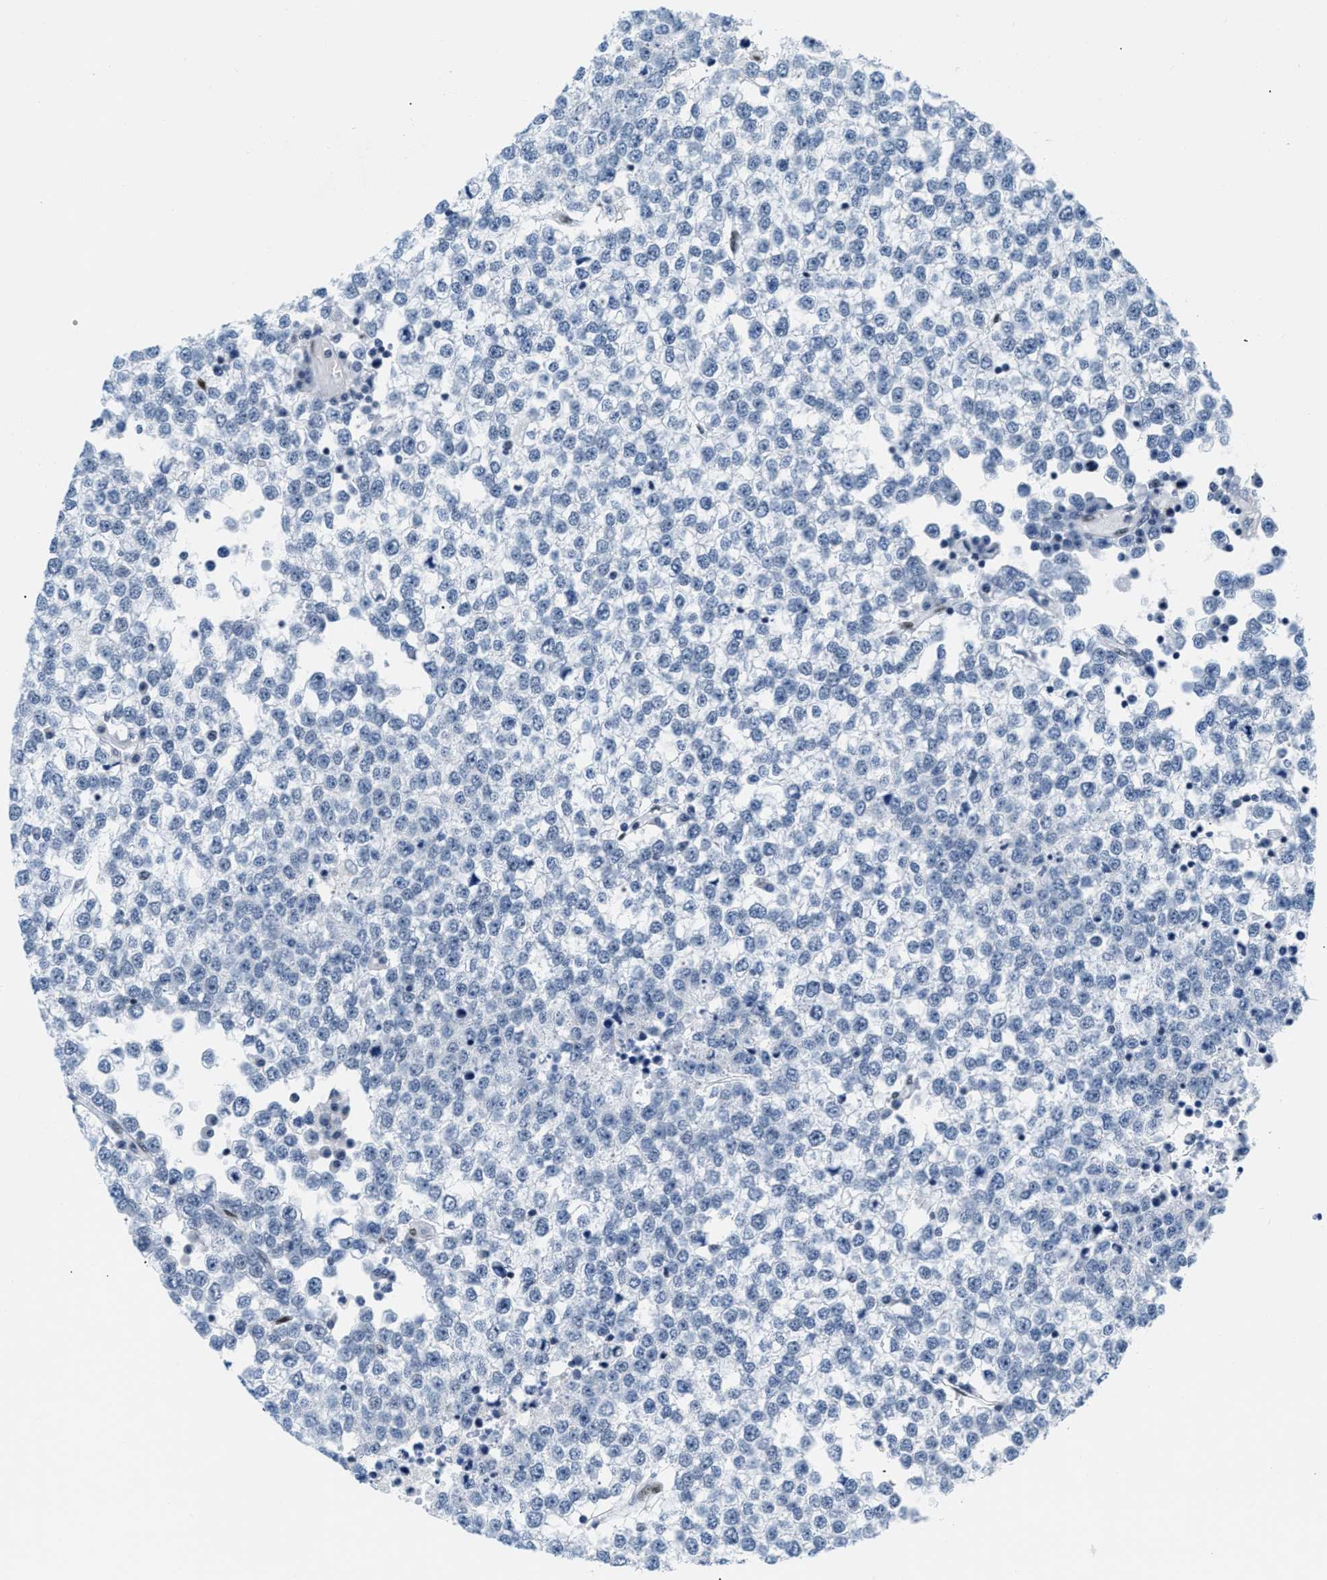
{"staining": {"intensity": "weak", "quantity": "<25%", "location": "nuclear"}, "tissue": "testis cancer", "cell_type": "Tumor cells", "image_type": "cancer", "snomed": [{"axis": "morphology", "description": "Seminoma, NOS"}, {"axis": "topography", "description": "Testis"}], "caption": "Photomicrograph shows no significant protein positivity in tumor cells of testis cancer (seminoma).", "gene": "CTBP1", "patient": {"sex": "male", "age": 65}}